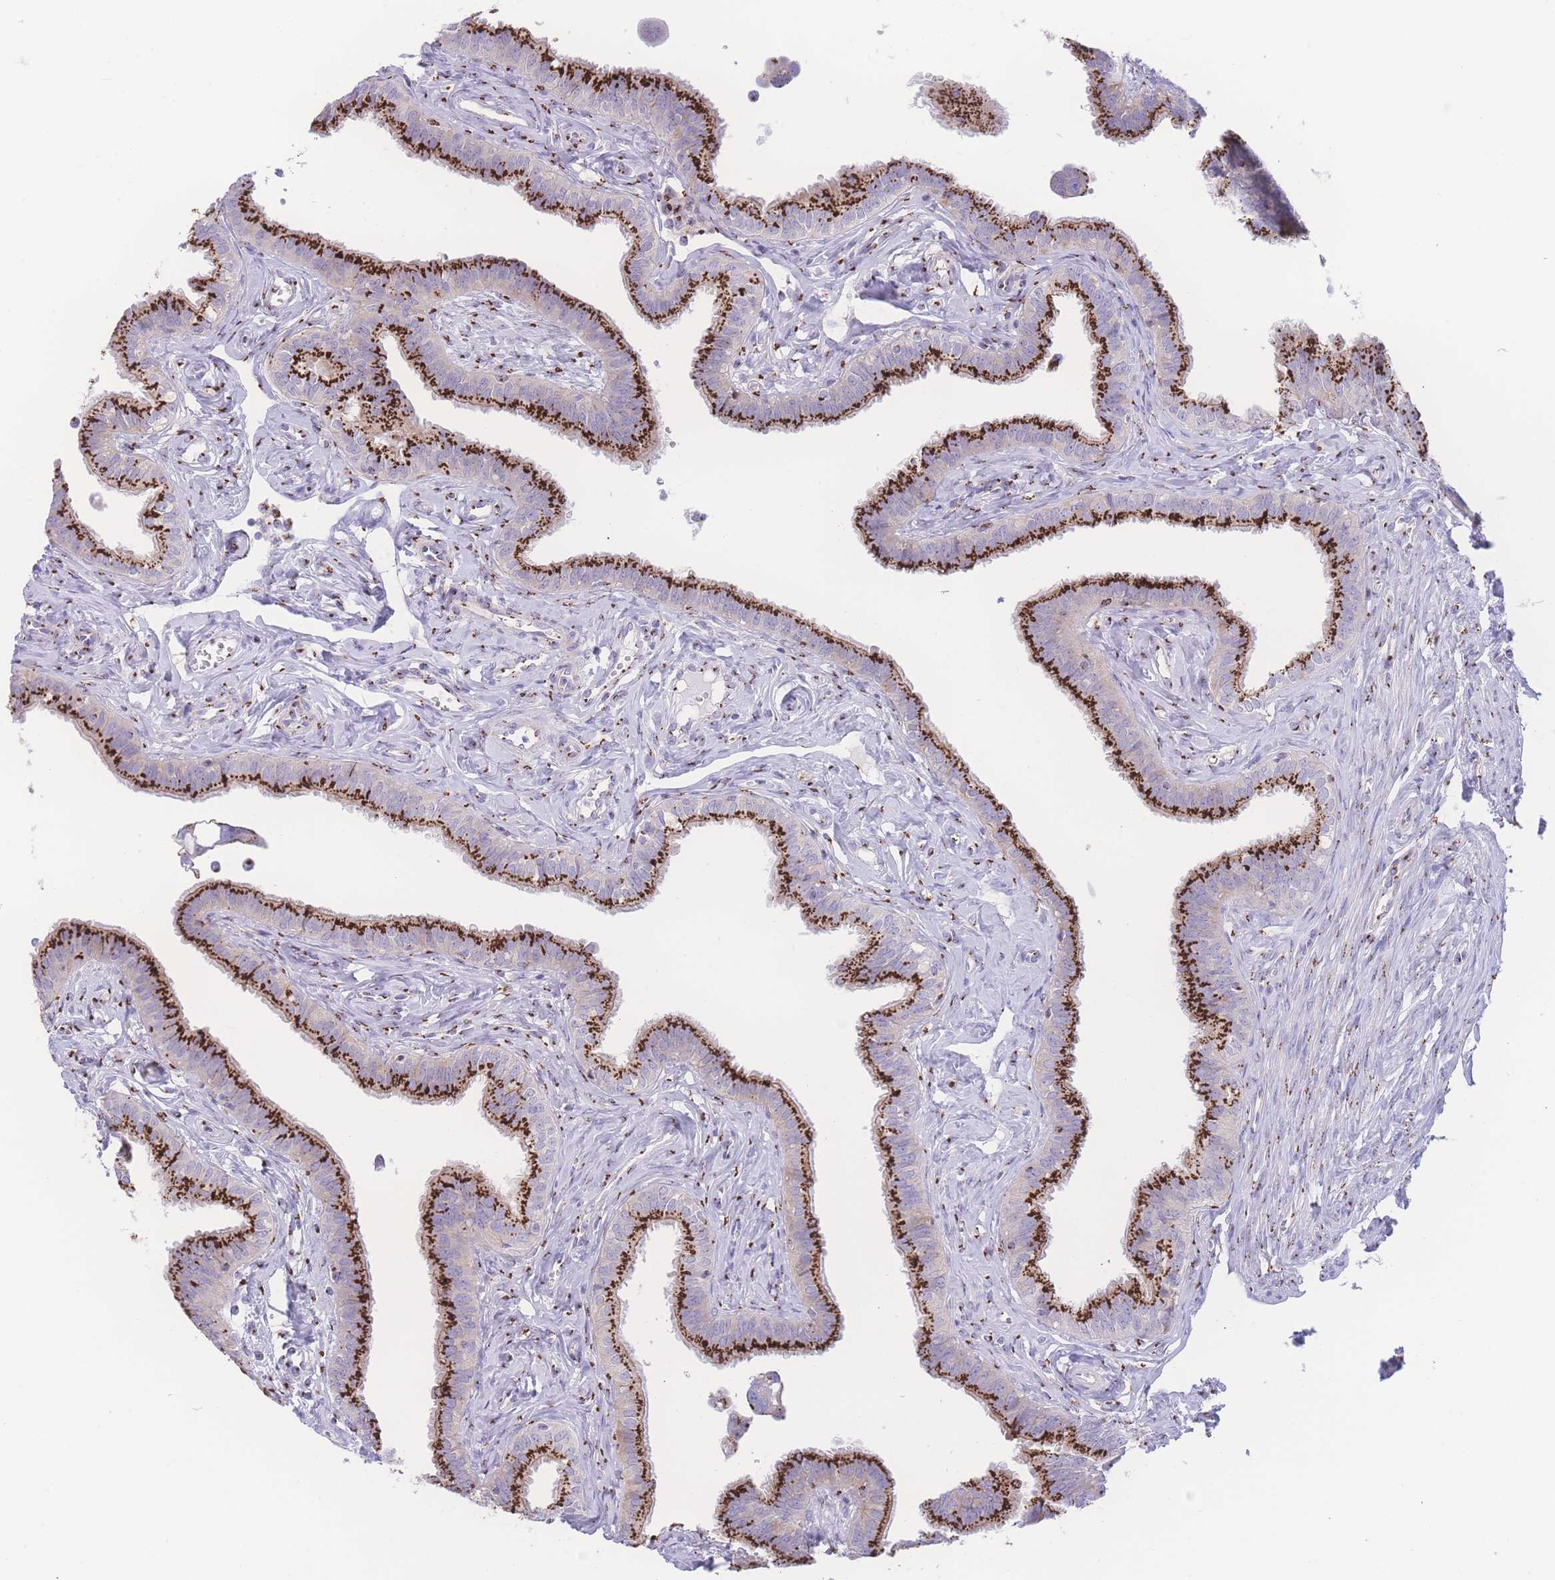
{"staining": {"intensity": "strong", "quantity": ">75%", "location": "cytoplasmic/membranous"}, "tissue": "fallopian tube", "cell_type": "Glandular cells", "image_type": "normal", "snomed": [{"axis": "morphology", "description": "Normal tissue, NOS"}, {"axis": "morphology", "description": "Carcinoma, NOS"}, {"axis": "topography", "description": "Fallopian tube"}, {"axis": "topography", "description": "Ovary"}], "caption": "This image exhibits immunohistochemistry staining of benign fallopian tube, with high strong cytoplasmic/membranous positivity in about >75% of glandular cells.", "gene": "GOLM2", "patient": {"sex": "female", "age": 59}}